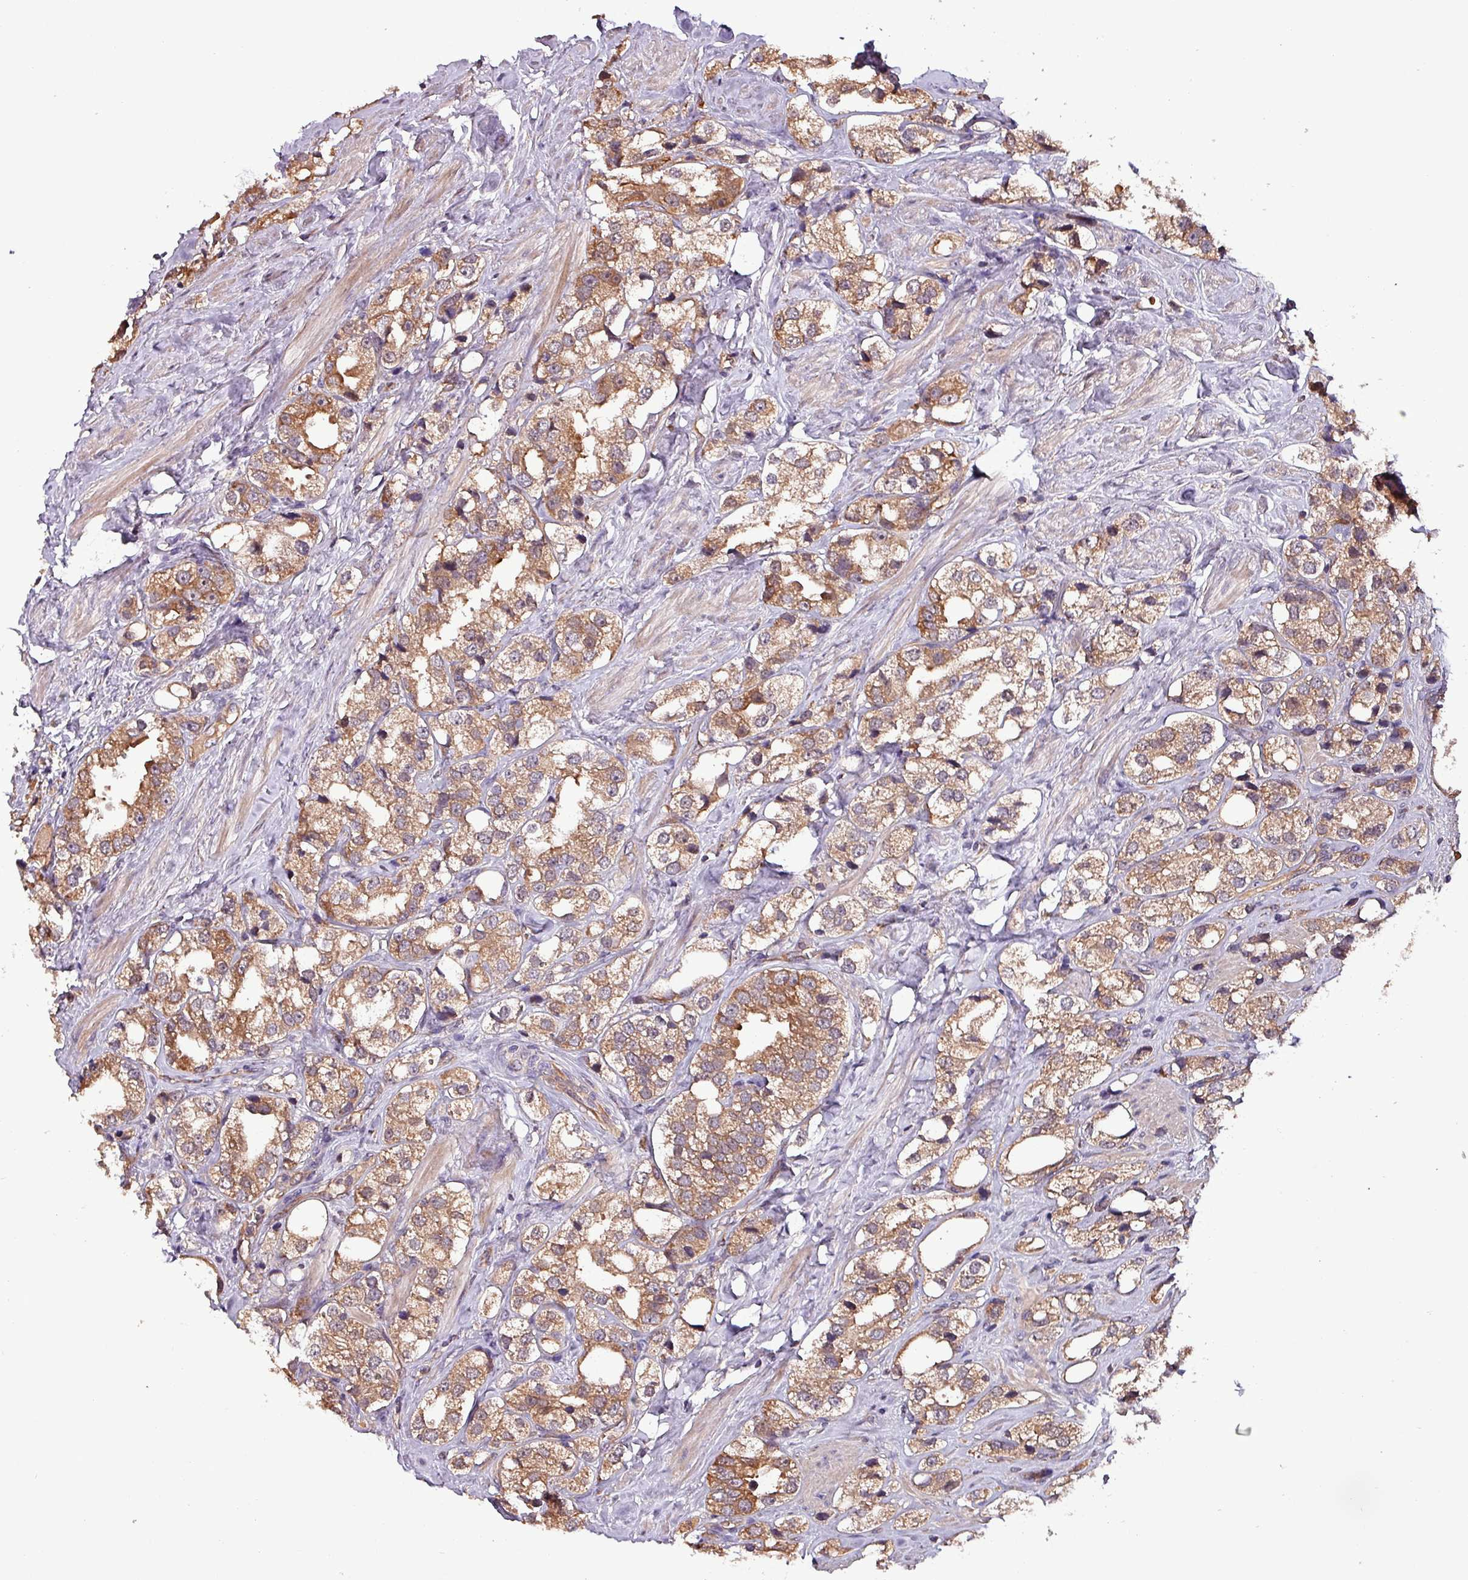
{"staining": {"intensity": "moderate", "quantity": ">75%", "location": "cytoplasmic/membranous"}, "tissue": "prostate cancer", "cell_type": "Tumor cells", "image_type": "cancer", "snomed": [{"axis": "morphology", "description": "Adenocarcinoma, NOS"}, {"axis": "topography", "description": "Prostate"}], "caption": "IHC of human prostate cancer demonstrates medium levels of moderate cytoplasmic/membranous staining in approximately >75% of tumor cells. IHC stains the protein of interest in brown and the nuclei are stained blue.", "gene": "PAFAH1B2", "patient": {"sex": "male", "age": 79}}